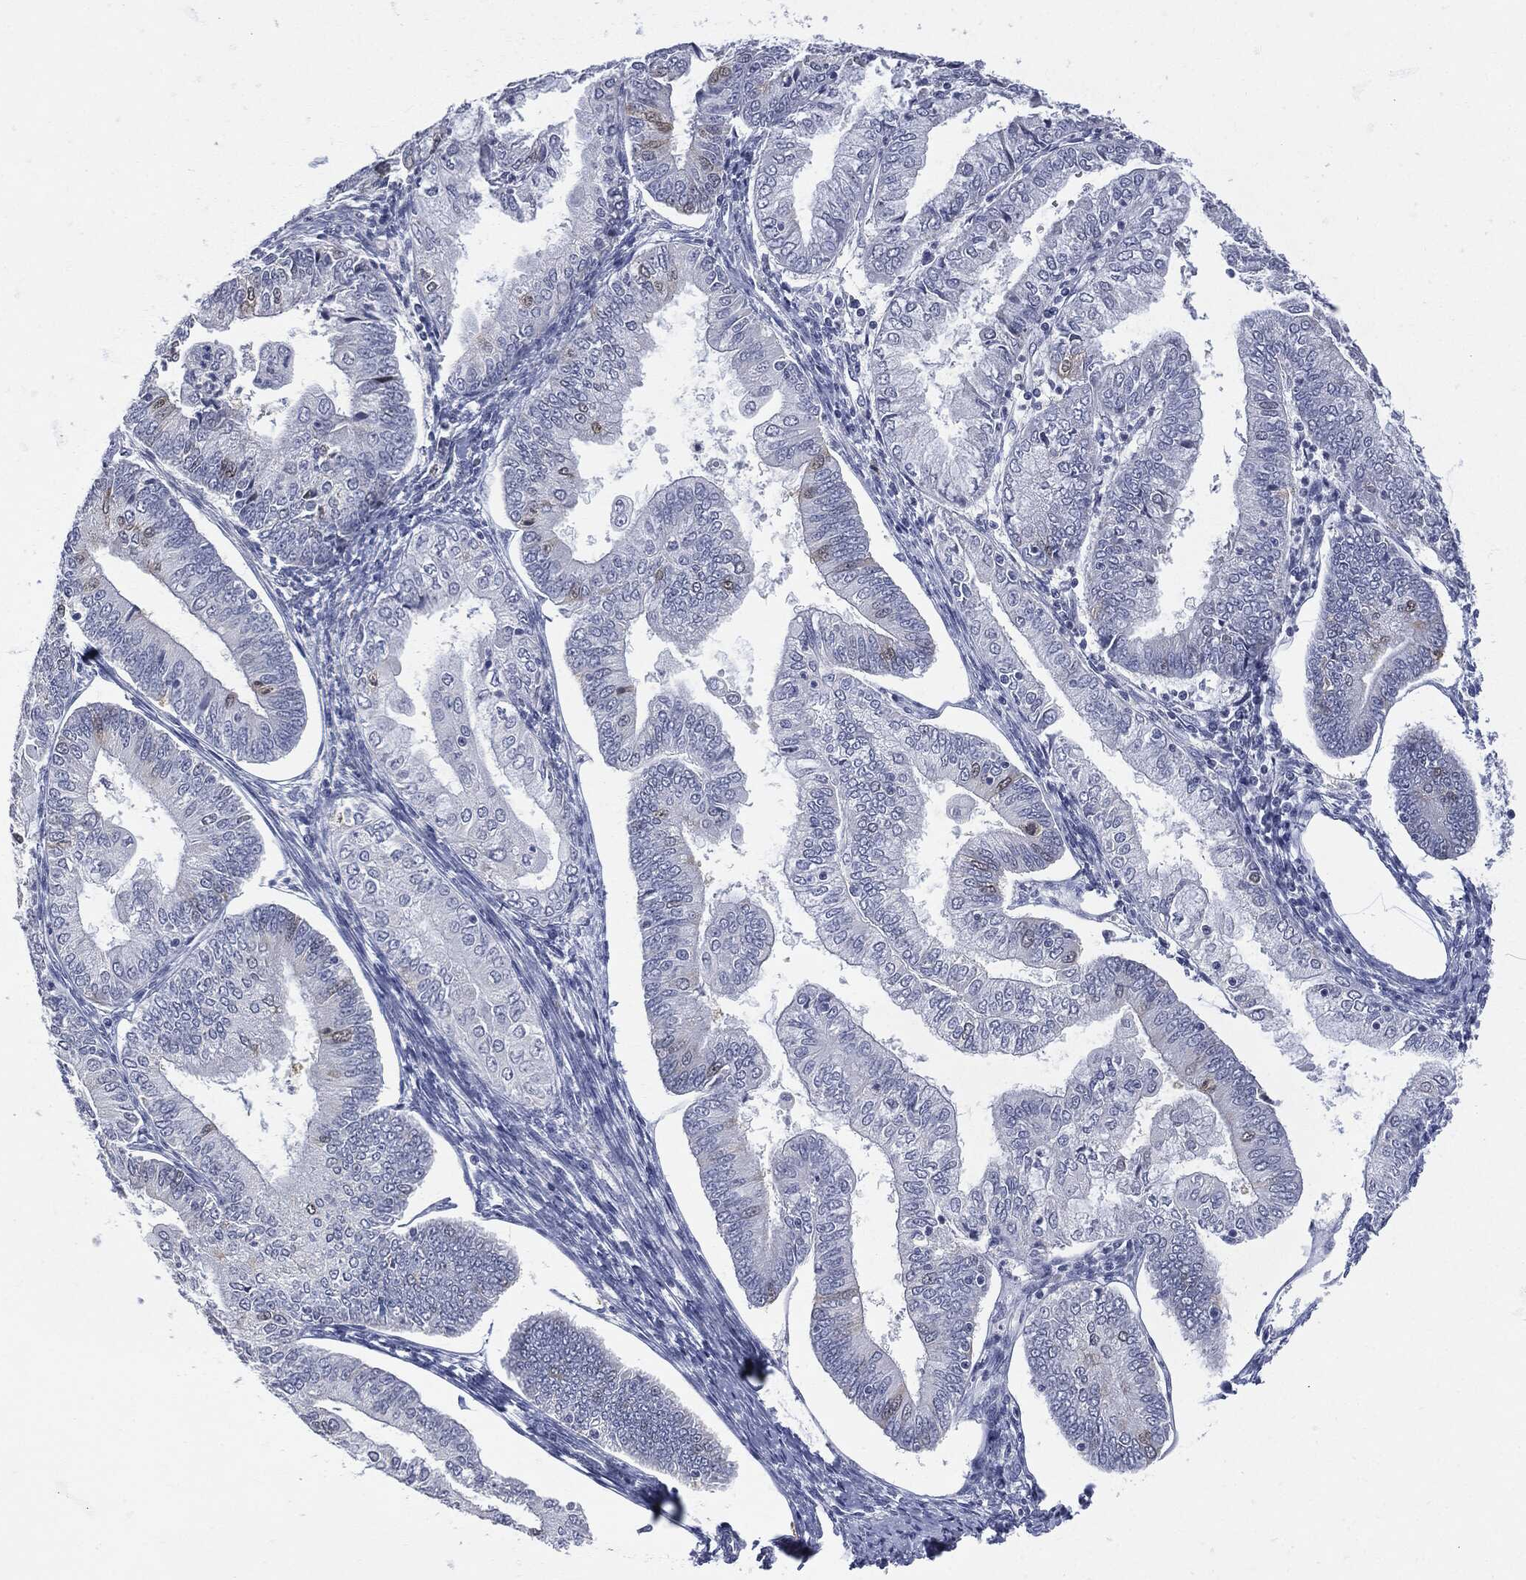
{"staining": {"intensity": "negative", "quantity": "none", "location": "none"}, "tissue": "endometrial cancer", "cell_type": "Tumor cells", "image_type": "cancer", "snomed": [{"axis": "morphology", "description": "Adenocarcinoma, NOS"}, {"axis": "topography", "description": "Endometrium"}], "caption": "This photomicrograph is of endometrial cancer stained with immunohistochemistry to label a protein in brown with the nuclei are counter-stained blue. There is no expression in tumor cells.", "gene": "UBE2C", "patient": {"sex": "female", "age": 56}}